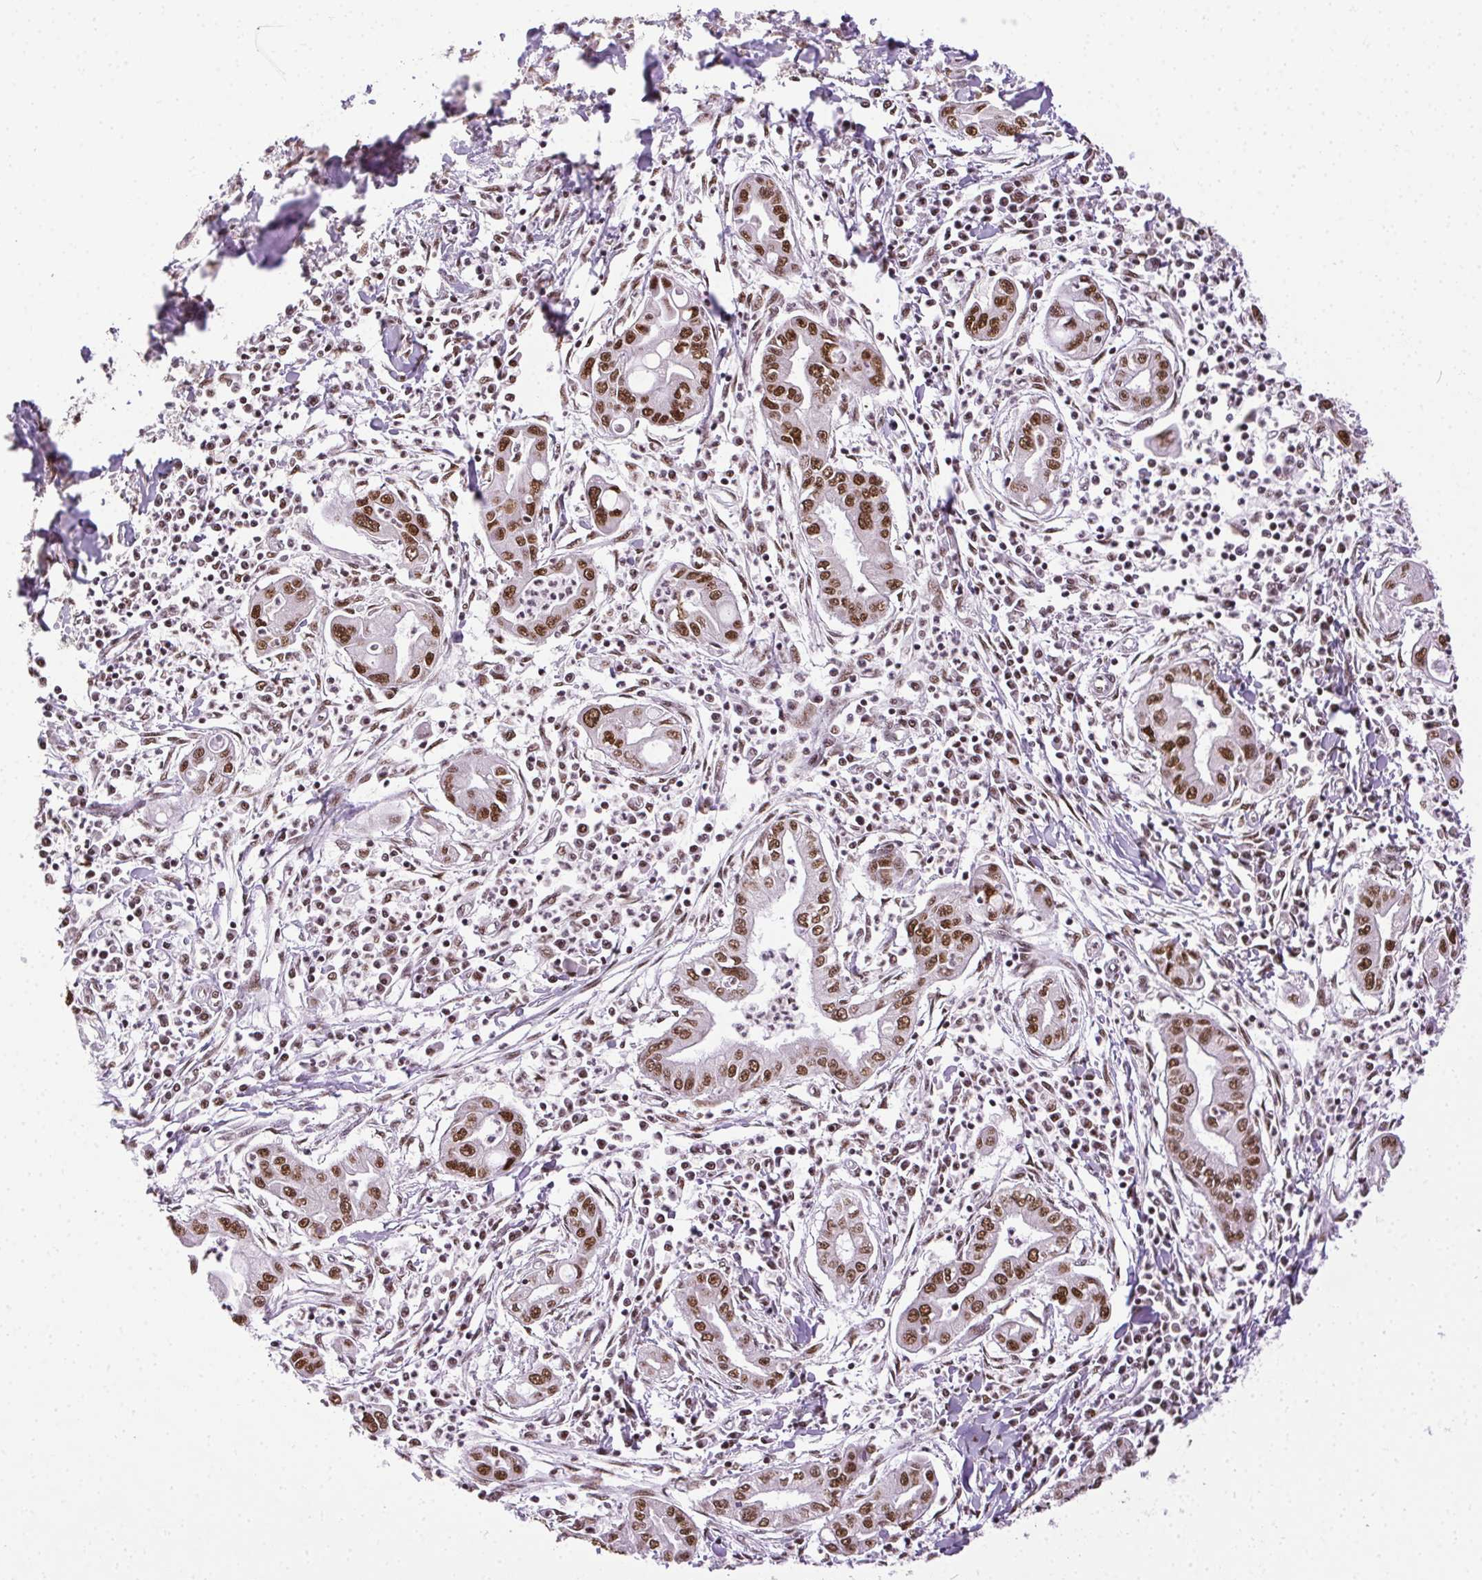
{"staining": {"intensity": "strong", "quantity": ">75%", "location": "nuclear"}, "tissue": "pancreatic cancer", "cell_type": "Tumor cells", "image_type": "cancer", "snomed": [{"axis": "morphology", "description": "Adenocarcinoma, NOS"}, {"axis": "topography", "description": "Pancreas"}], "caption": "Immunohistochemical staining of human adenocarcinoma (pancreatic) displays high levels of strong nuclear staining in about >75% of tumor cells.", "gene": "TRA2B", "patient": {"sex": "male", "age": 72}}